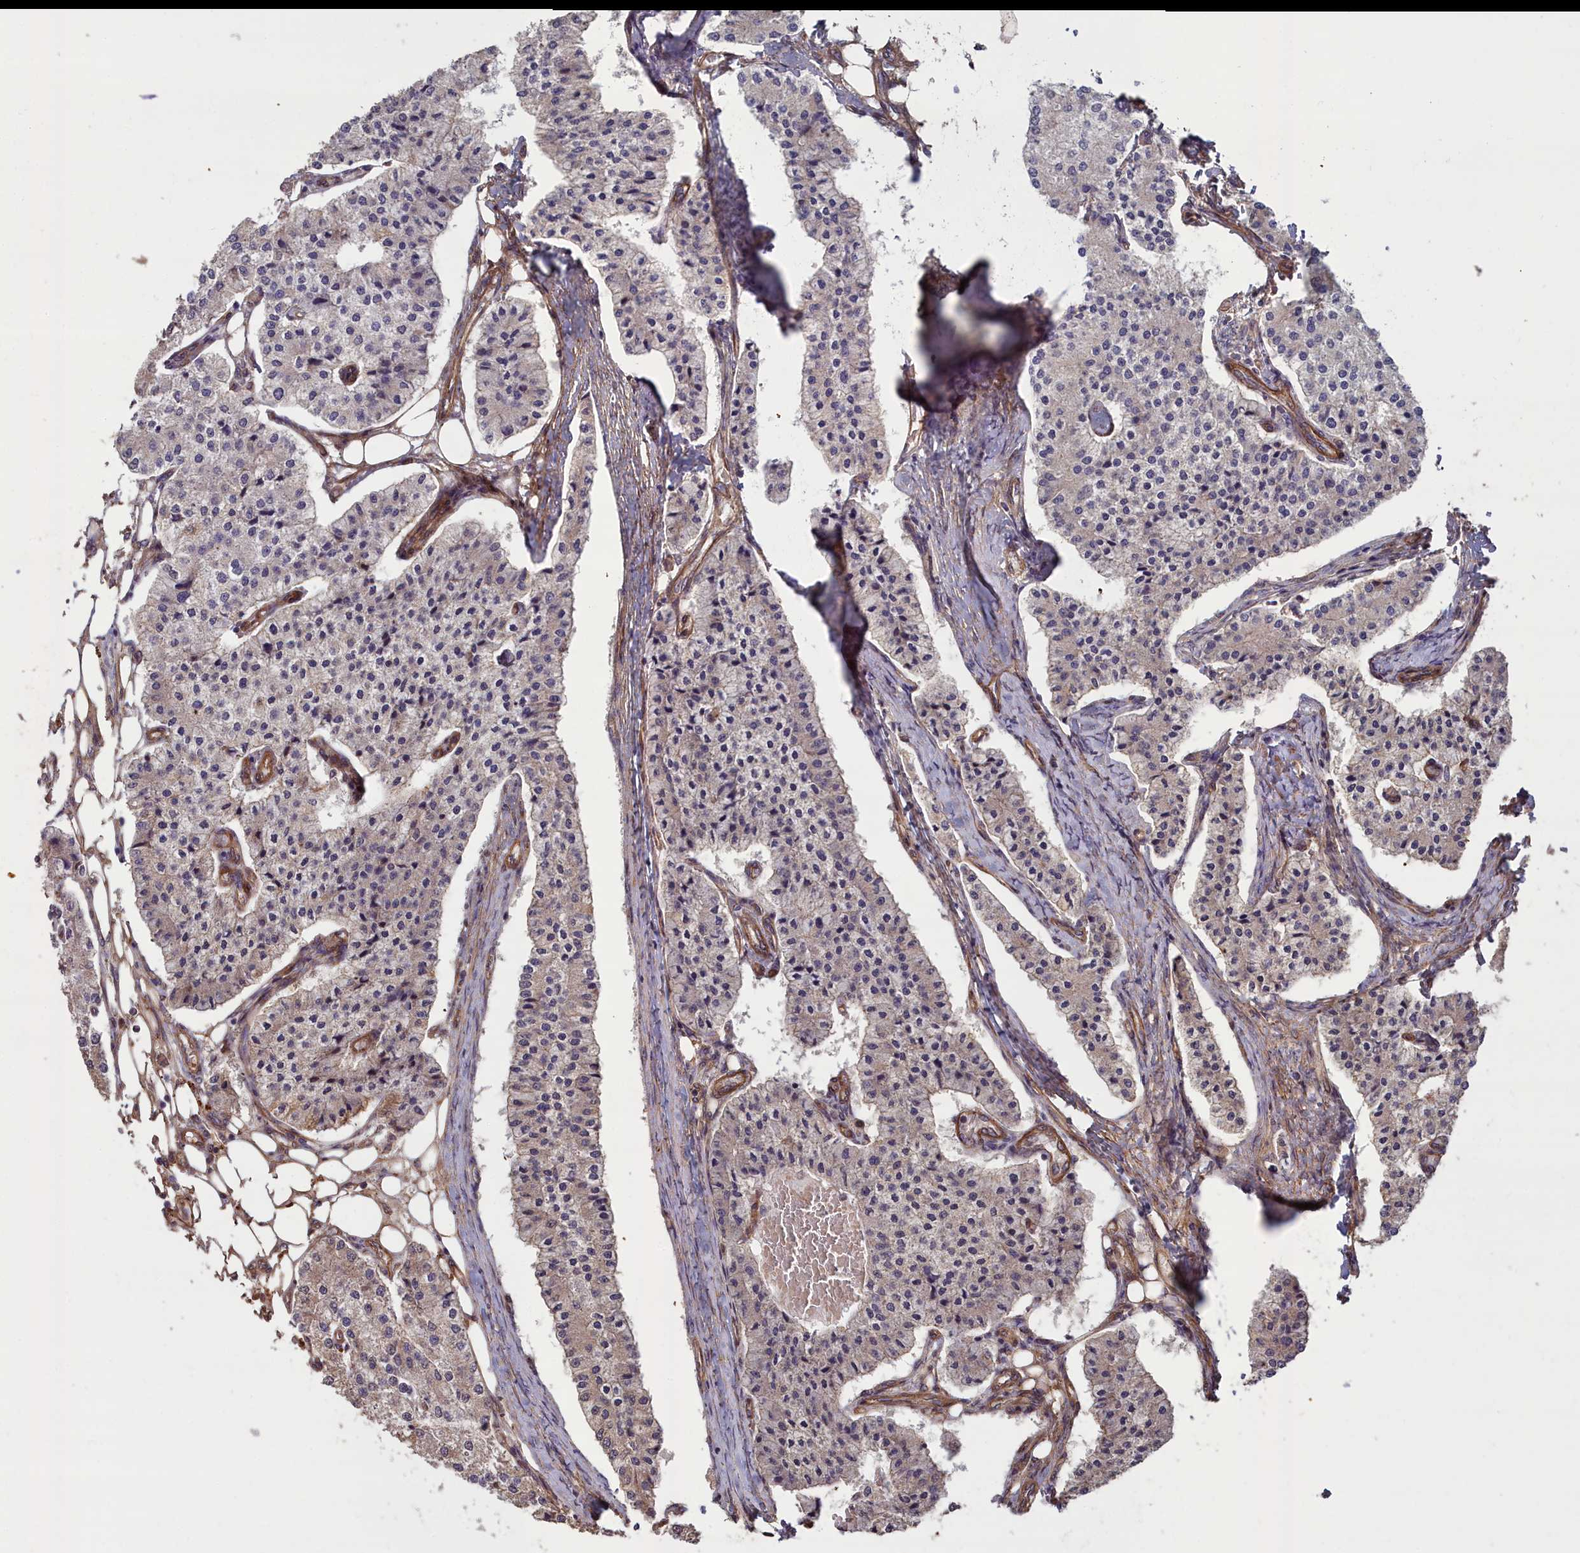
{"staining": {"intensity": "weak", "quantity": "<25%", "location": "cytoplasmic/membranous"}, "tissue": "carcinoid", "cell_type": "Tumor cells", "image_type": "cancer", "snomed": [{"axis": "morphology", "description": "Carcinoid, malignant, NOS"}, {"axis": "topography", "description": "Colon"}], "caption": "DAB immunohistochemical staining of carcinoid reveals no significant staining in tumor cells. The staining was performed using DAB (3,3'-diaminobenzidine) to visualize the protein expression in brown, while the nuclei were stained in blue with hematoxylin (Magnification: 20x).", "gene": "ATP6V0A2", "patient": {"sex": "female", "age": 52}}